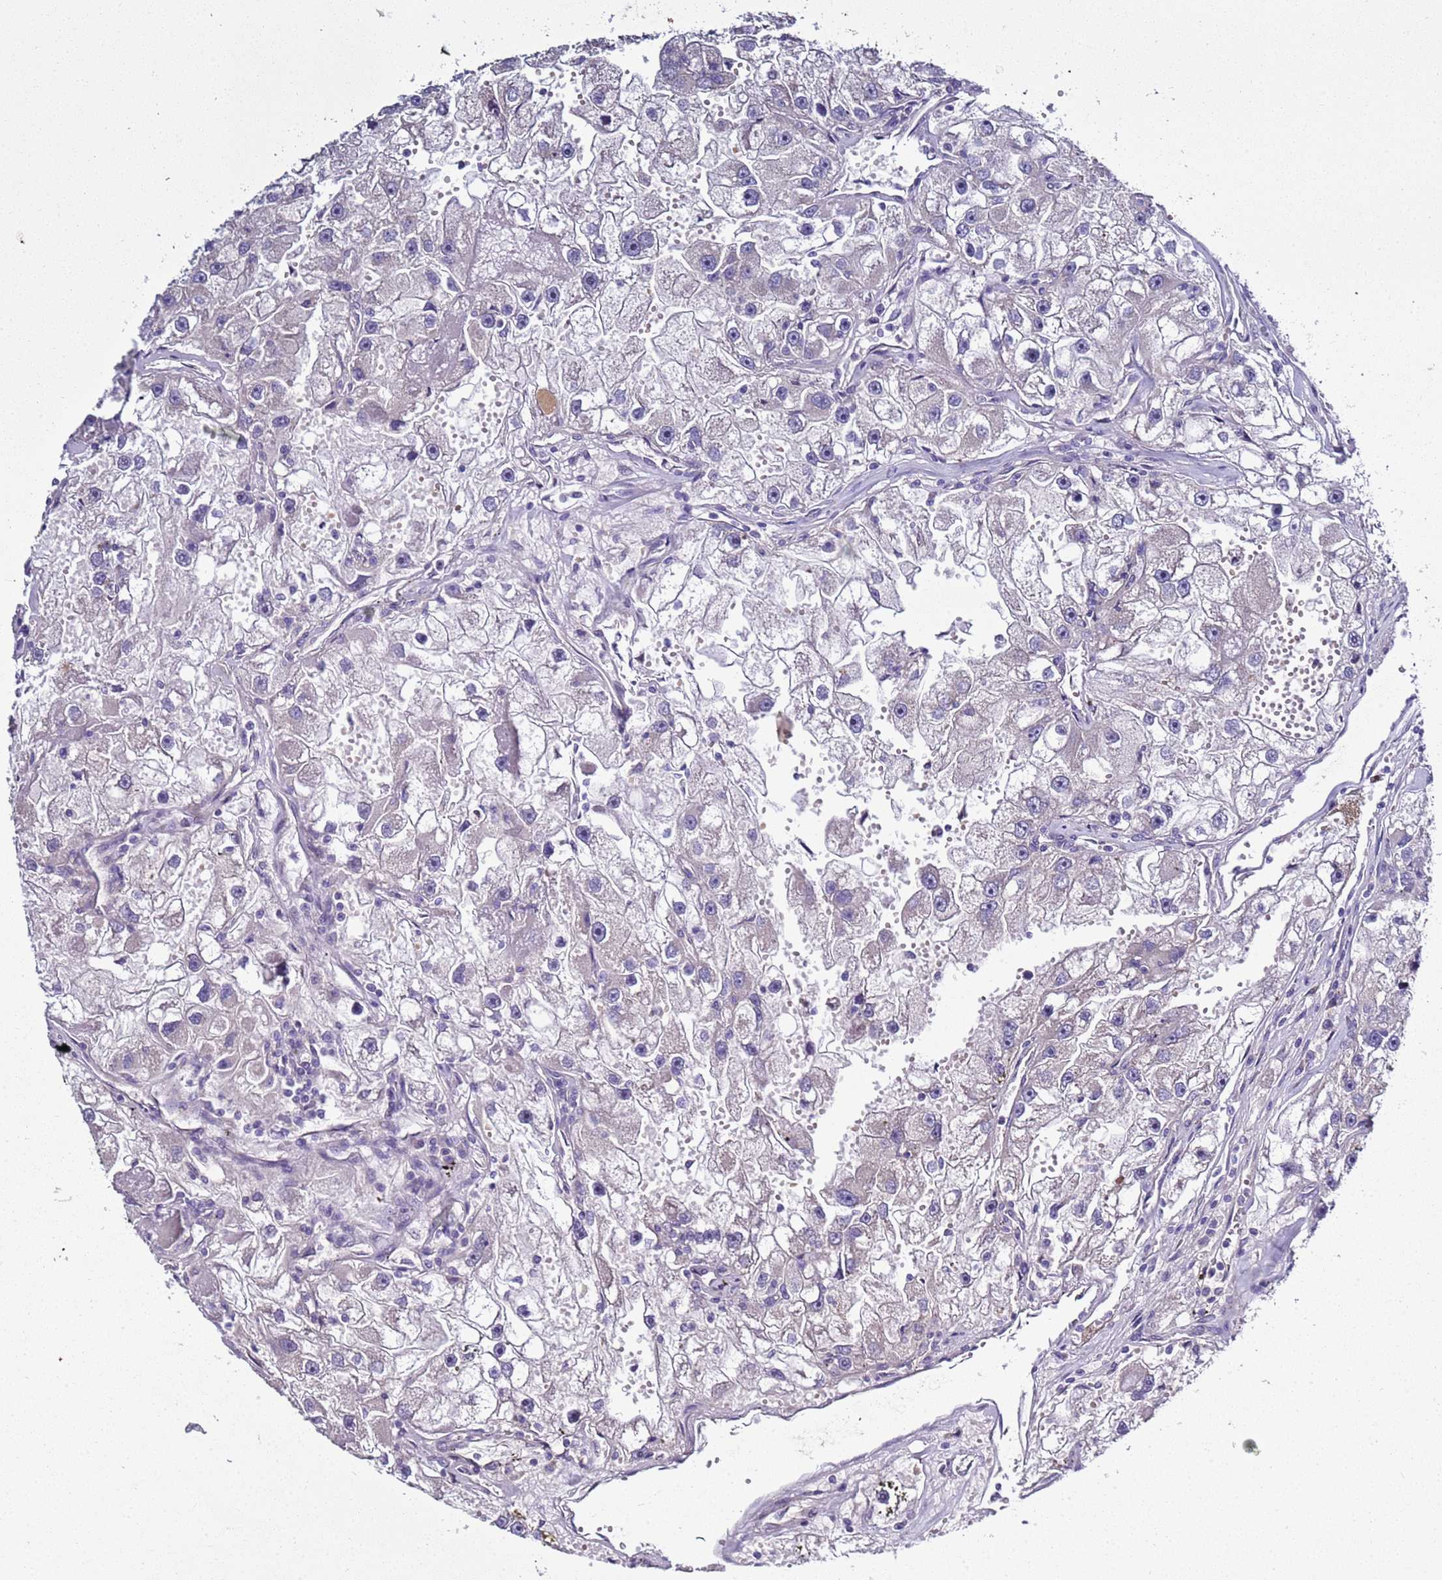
{"staining": {"intensity": "negative", "quantity": "none", "location": "none"}, "tissue": "renal cancer", "cell_type": "Tumor cells", "image_type": "cancer", "snomed": [{"axis": "morphology", "description": "Adenocarcinoma, NOS"}, {"axis": "topography", "description": "Kidney"}], "caption": "IHC of human renal cancer (adenocarcinoma) exhibits no staining in tumor cells.", "gene": "RABL2B", "patient": {"sex": "male", "age": 63}}